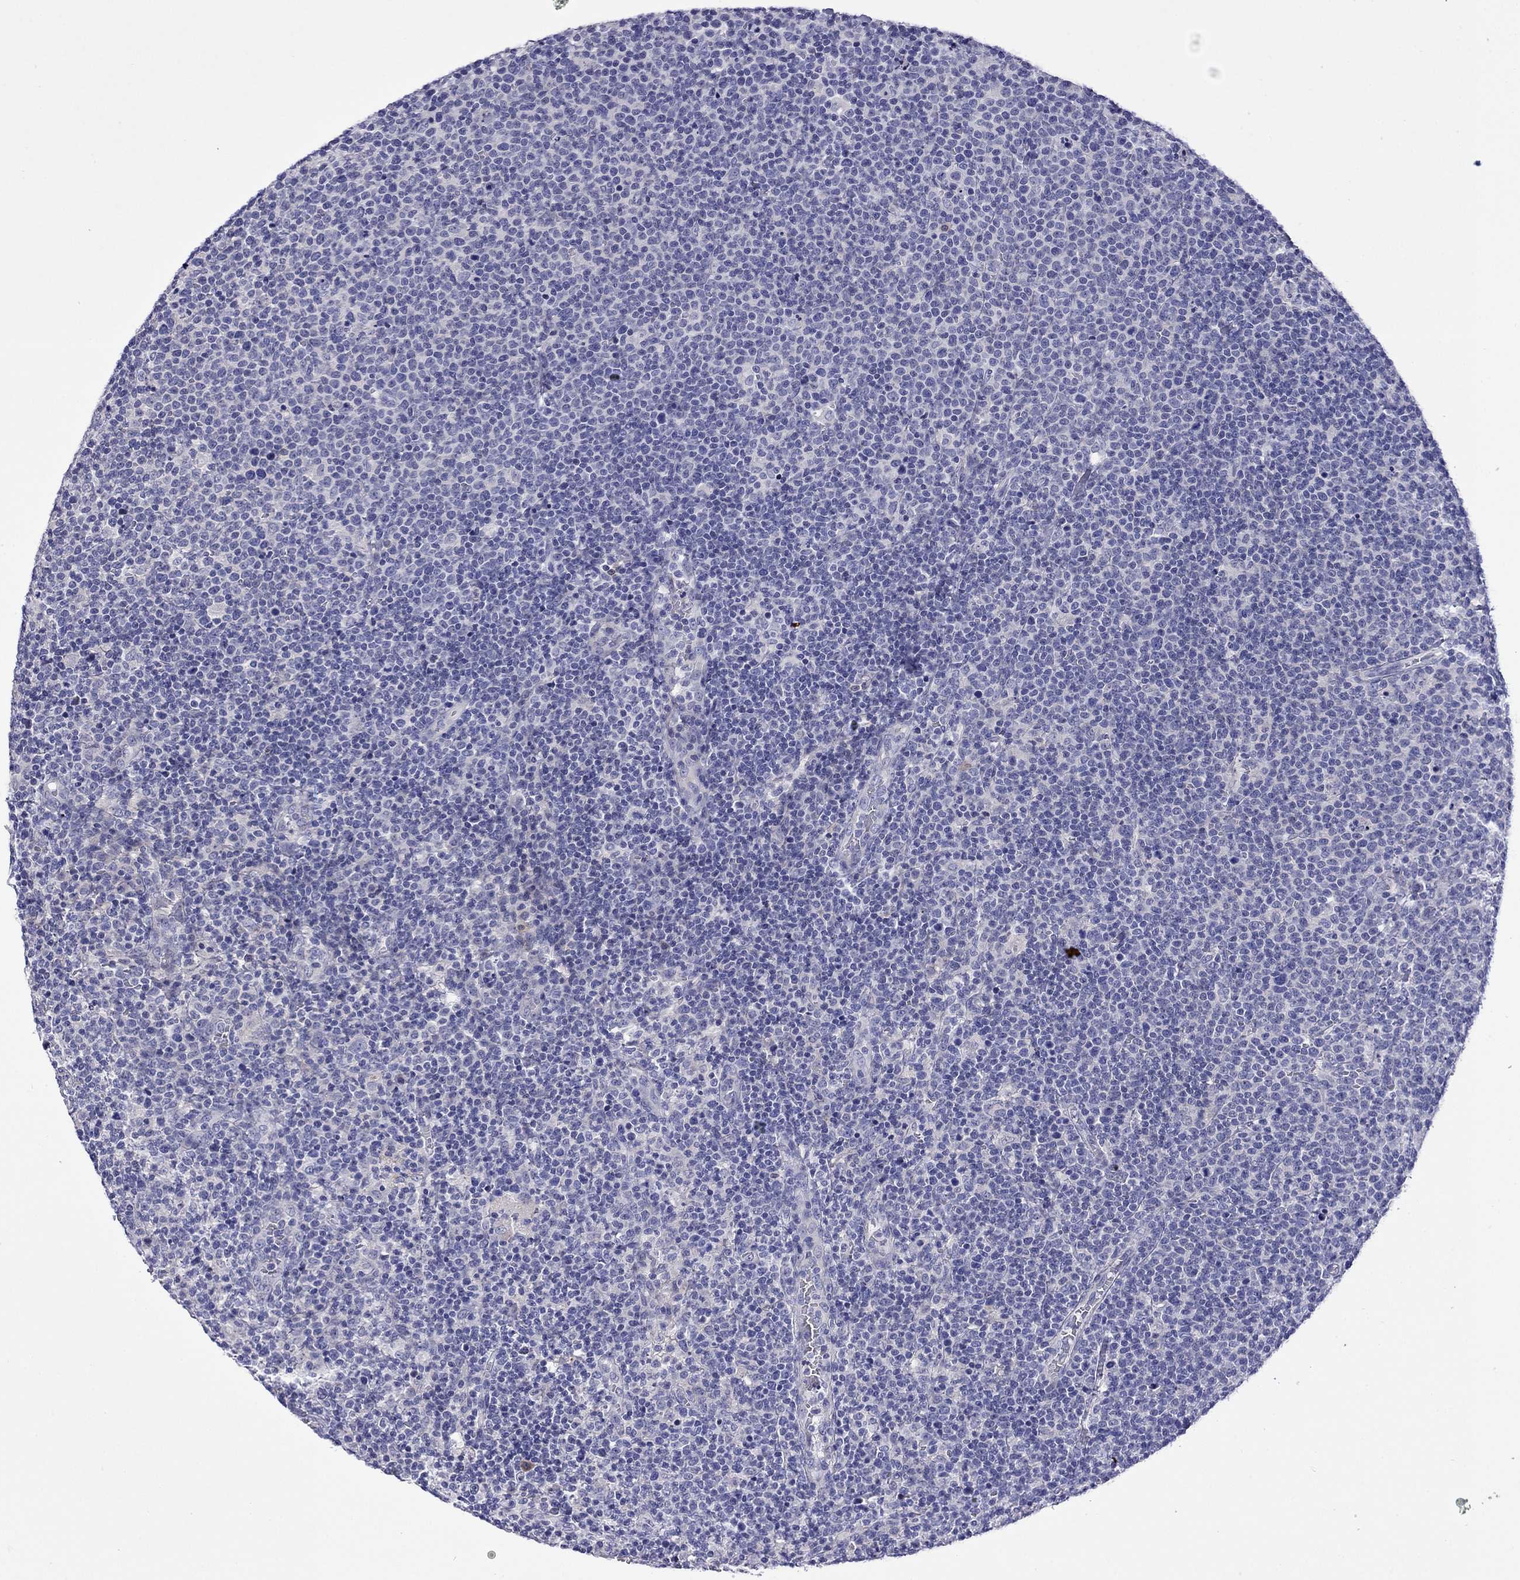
{"staining": {"intensity": "negative", "quantity": "none", "location": "none"}, "tissue": "lymphoma", "cell_type": "Tumor cells", "image_type": "cancer", "snomed": [{"axis": "morphology", "description": "Malignant lymphoma, non-Hodgkin's type, High grade"}, {"axis": "topography", "description": "Lymph node"}], "caption": "The micrograph reveals no staining of tumor cells in high-grade malignant lymphoma, non-Hodgkin's type.", "gene": "STAR", "patient": {"sex": "male", "age": 61}}